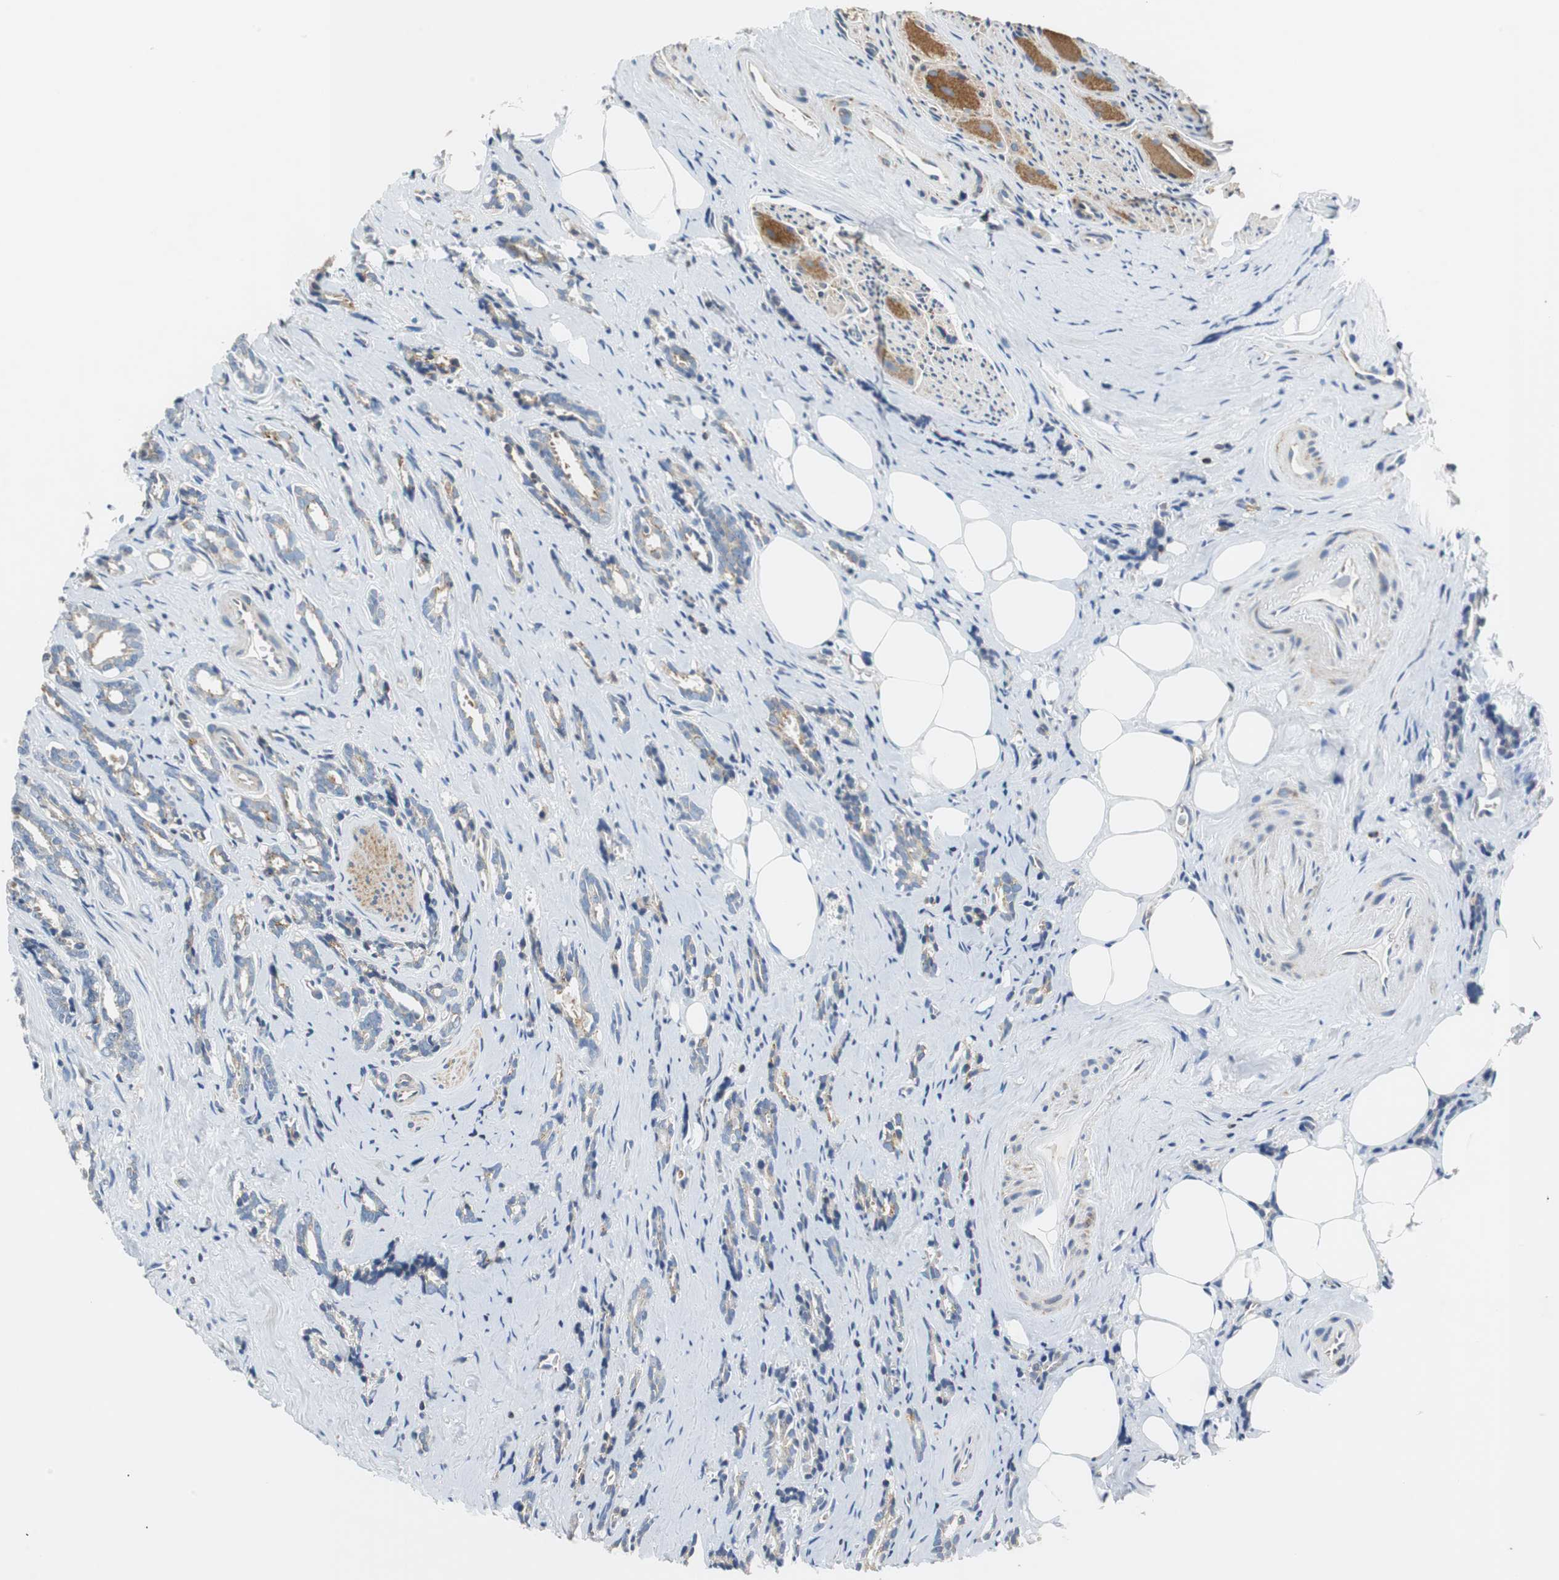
{"staining": {"intensity": "weak", "quantity": "25%-75%", "location": "cytoplasmic/membranous"}, "tissue": "prostate cancer", "cell_type": "Tumor cells", "image_type": "cancer", "snomed": [{"axis": "morphology", "description": "Adenocarcinoma, High grade"}, {"axis": "topography", "description": "Prostate"}], "caption": "A low amount of weak cytoplasmic/membranous positivity is seen in about 25%-75% of tumor cells in prostate adenocarcinoma (high-grade) tissue. (Brightfield microscopy of DAB IHC at high magnification).", "gene": "GSTK1", "patient": {"sex": "male", "age": 67}}